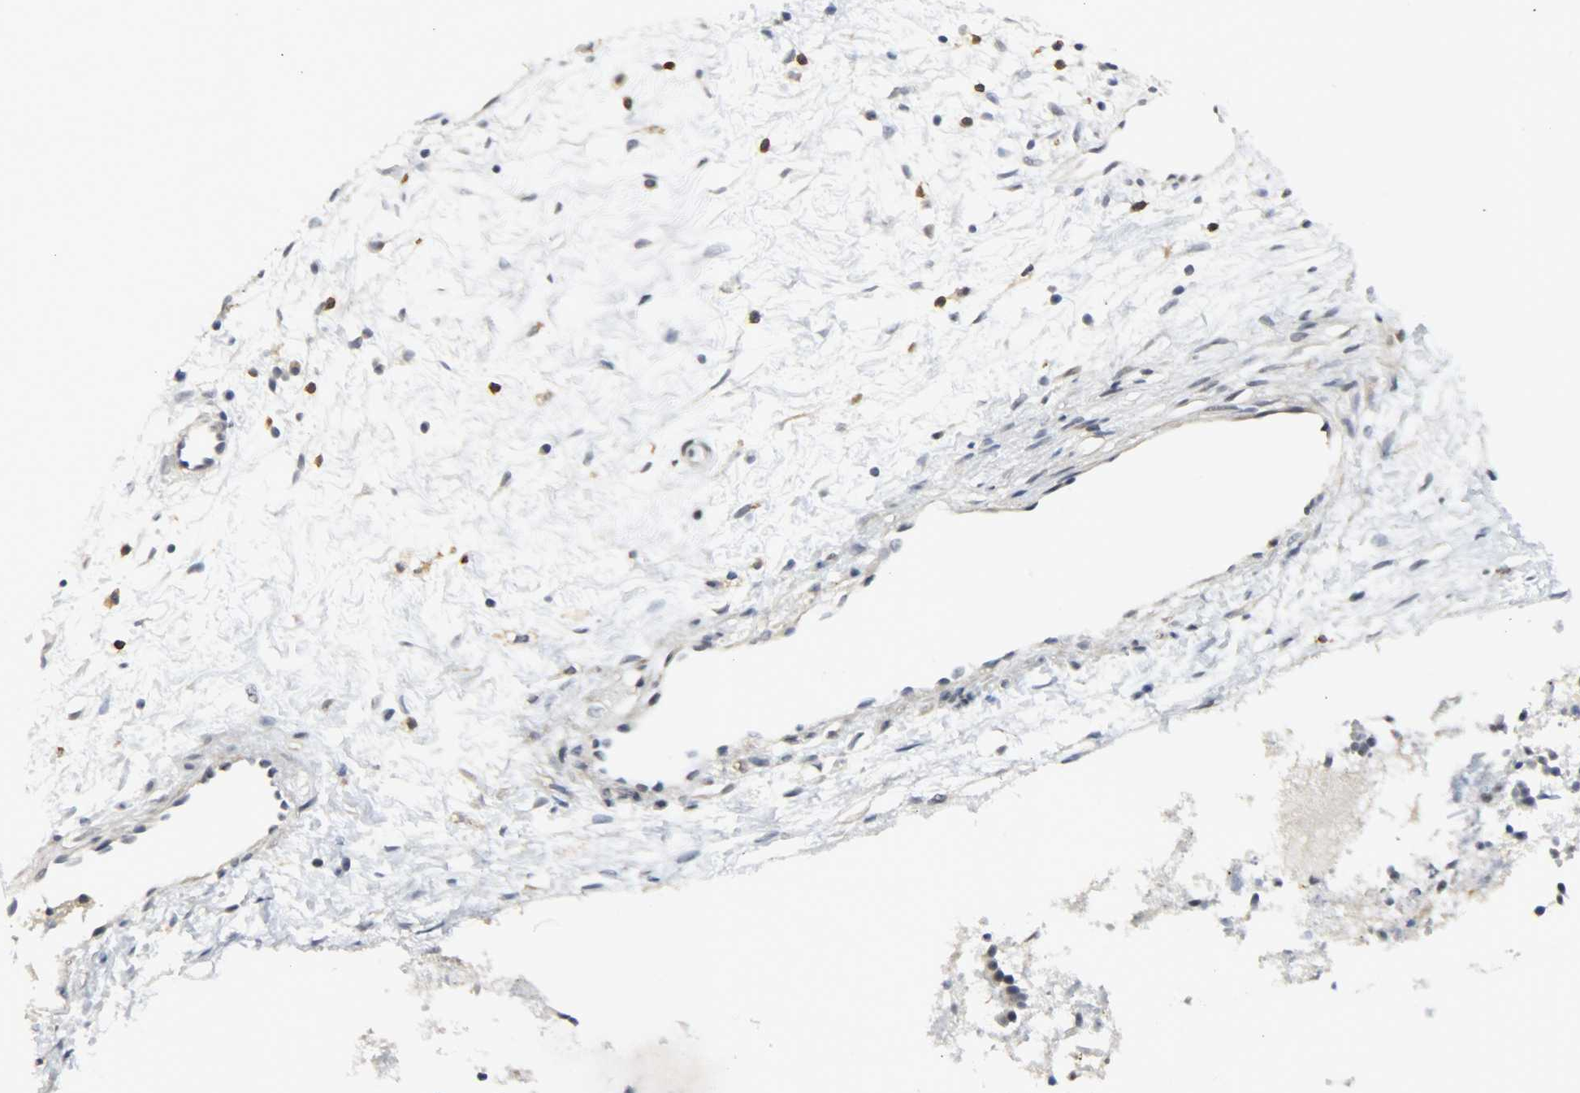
{"staining": {"intensity": "negative", "quantity": "none", "location": "none"}, "tissue": "nasopharynx", "cell_type": "Respiratory epithelial cells", "image_type": "normal", "snomed": [{"axis": "morphology", "description": "Normal tissue, NOS"}, {"axis": "topography", "description": "Nasopharynx"}], "caption": "IHC micrograph of unremarkable nasopharynx stained for a protein (brown), which reveals no positivity in respiratory epithelial cells.", "gene": "CD4", "patient": {"sex": "male", "age": 21}}